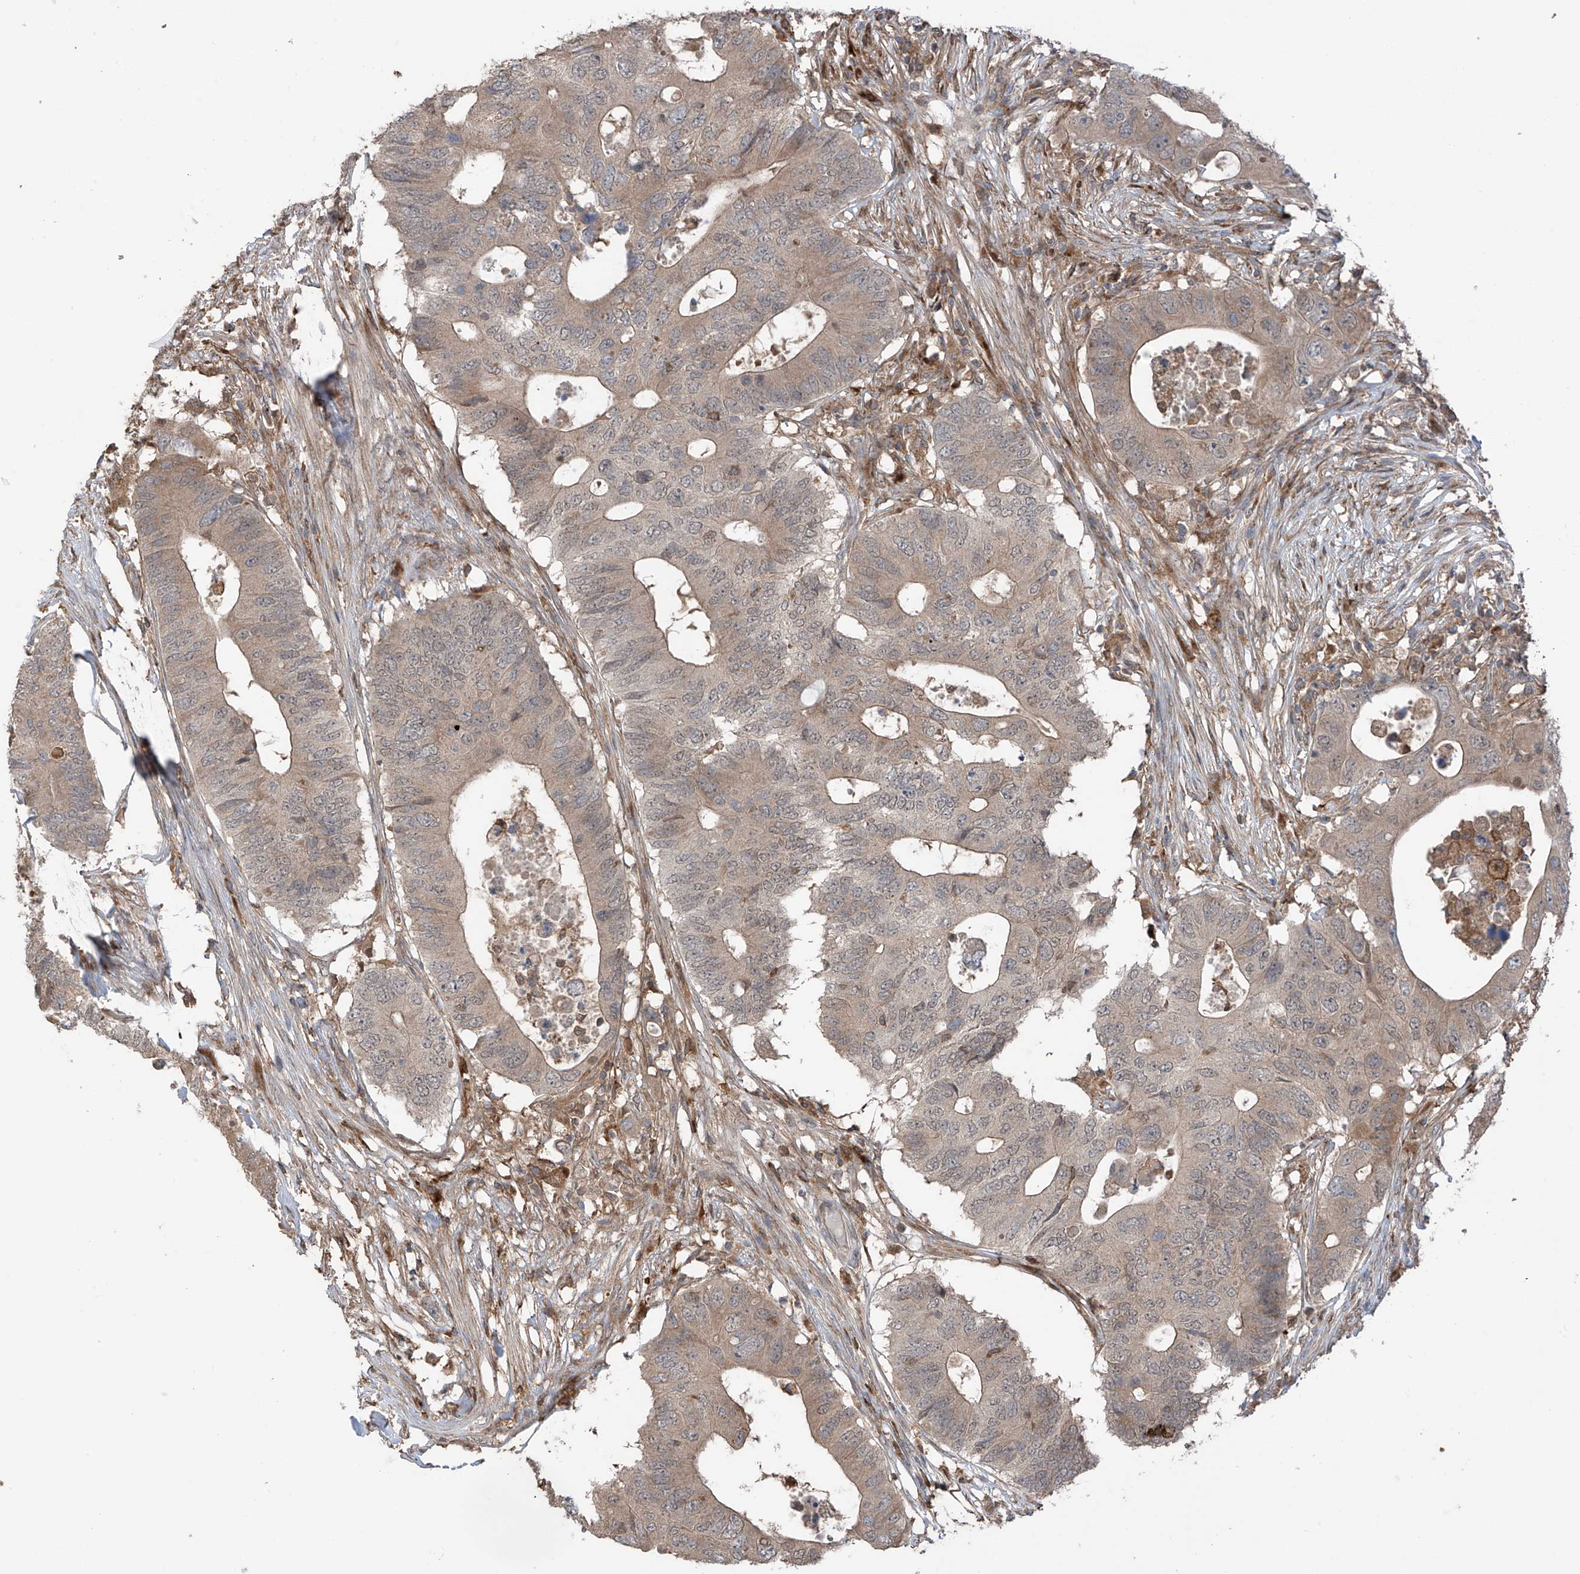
{"staining": {"intensity": "weak", "quantity": "25%-75%", "location": "cytoplasmic/membranous"}, "tissue": "colorectal cancer", "cell_type": "Tumor cells", "image_type": "cancer", "snomed": [{"axis": "morphology", "description": "Adenocarcinoma, NOS"}, {"axis": "topography", "description": "Colon"}], "caption": "Protein staining shows weak cytoplasmic/membranous expression in approximately 25%-75% of tumor cells in colorectal cancer. Immunohistochemistry stains the protein of interest in brown and the nuclei are stained blue.", "gene": "SAMD3", "patient": {"sex": "male", "age": 71}}